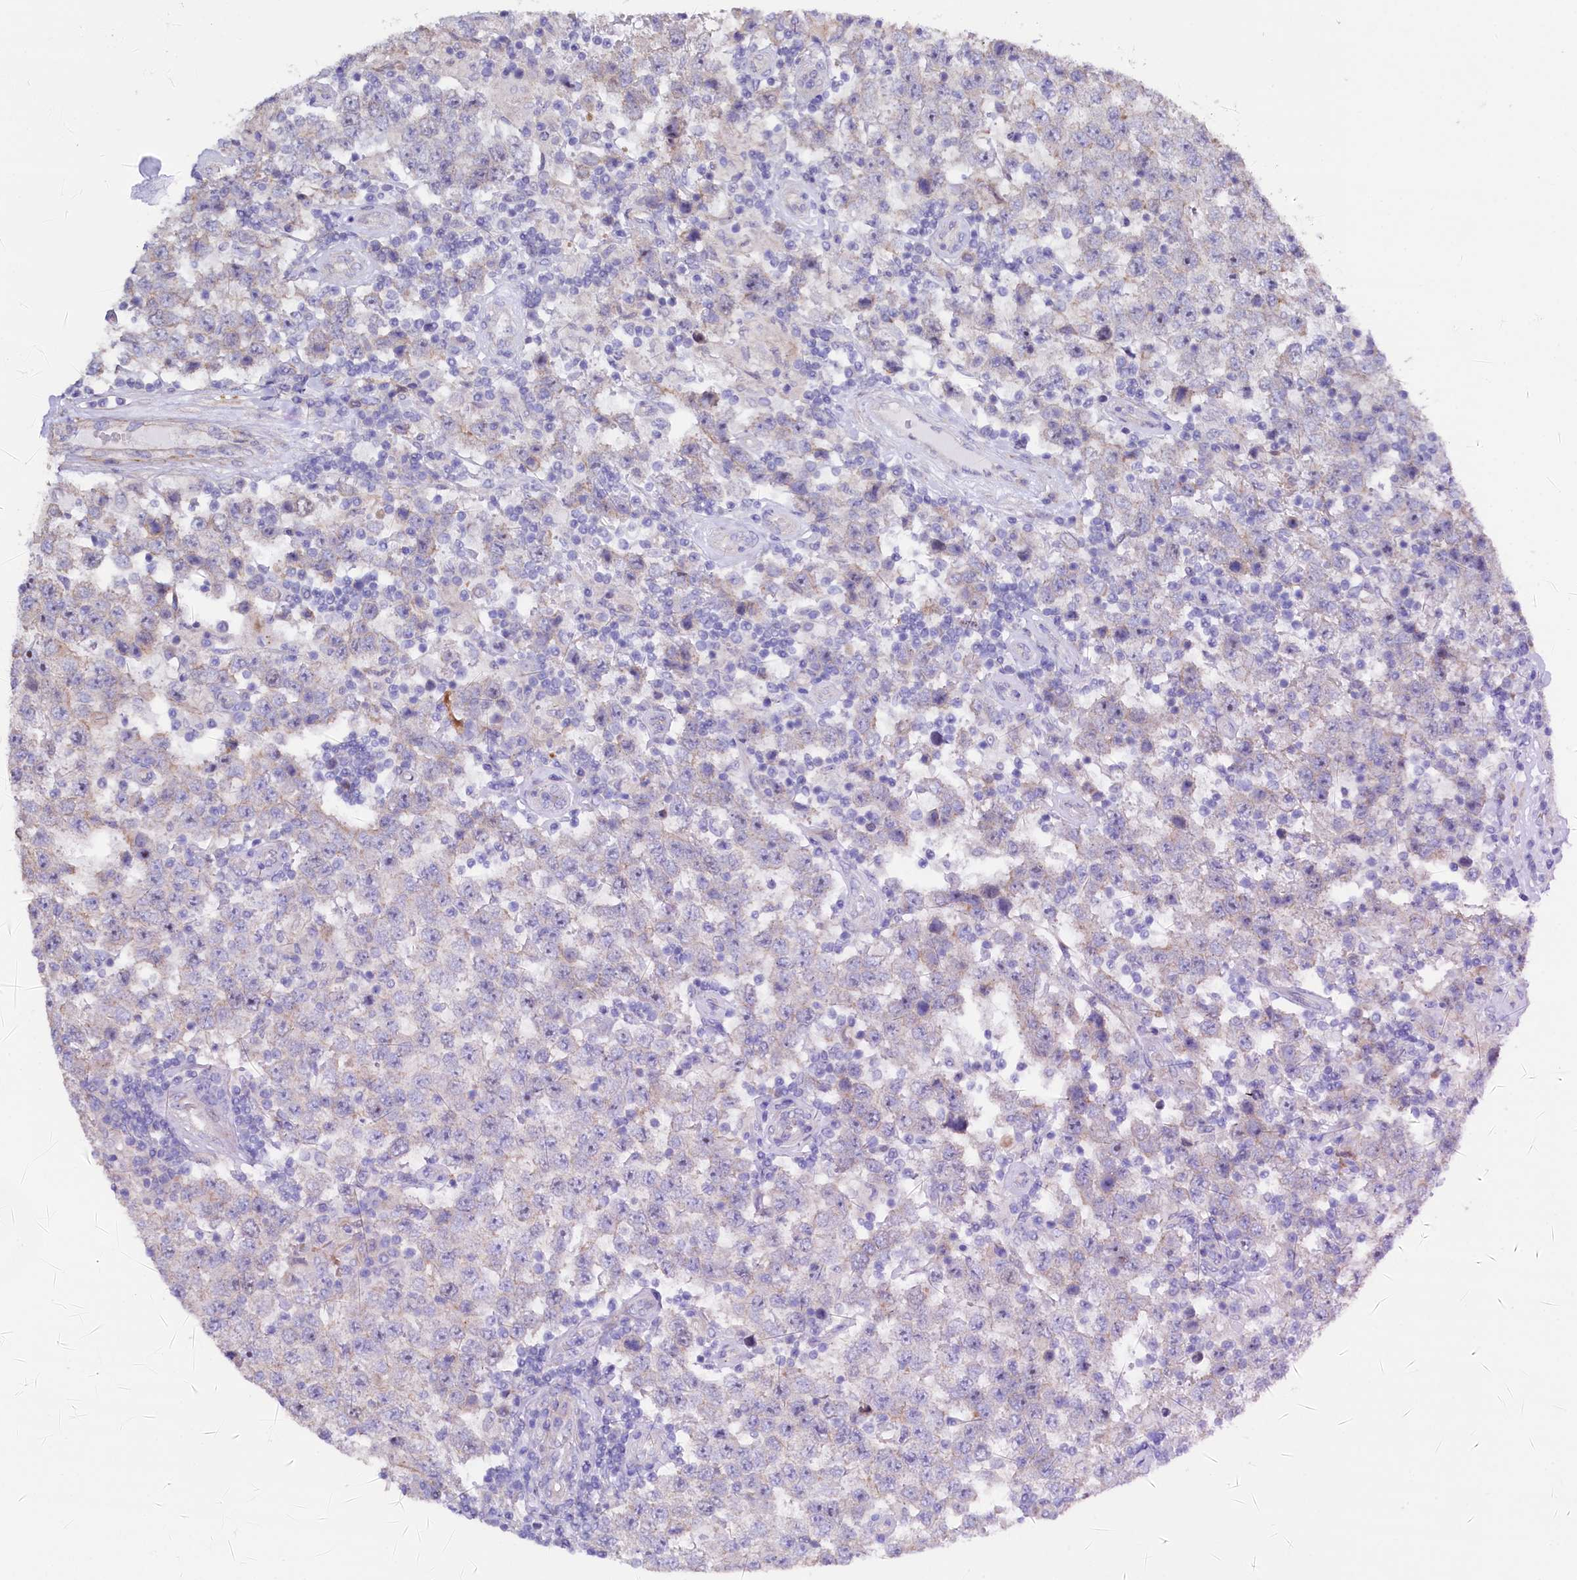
{"staining": {"intensity": "negative", "quantity": "none", "location": "none"}, "tissue": "testis cancer", "cell_type": "Tumor cells", "image_type": "cancer", "snomed": [{"axis": "morphology", "description": "Normal tissue, NOS"}, {"axis": "morphology", "description": "Urothelial carcinoma, High grade"}, {"axis": "morphology", "description": "Seminoma, NOS"}, {"axis": "morphology", "description": "Carcinoma, Embryonal, NOS"}, {"axis": "topography", "description": "Urinary bladder"}, {"axis": "topography", "description": "Testis"}], "caption": "High magnification brightfield microscopy of testis cancer stained with DAB (3,3'-diaminobenzidine) (brown) and counterstained with hematoxylin (blue): tumor cells show no significant expression.", "gene": "WNT8A", "patient": {"sex": "male", "age": 41}}